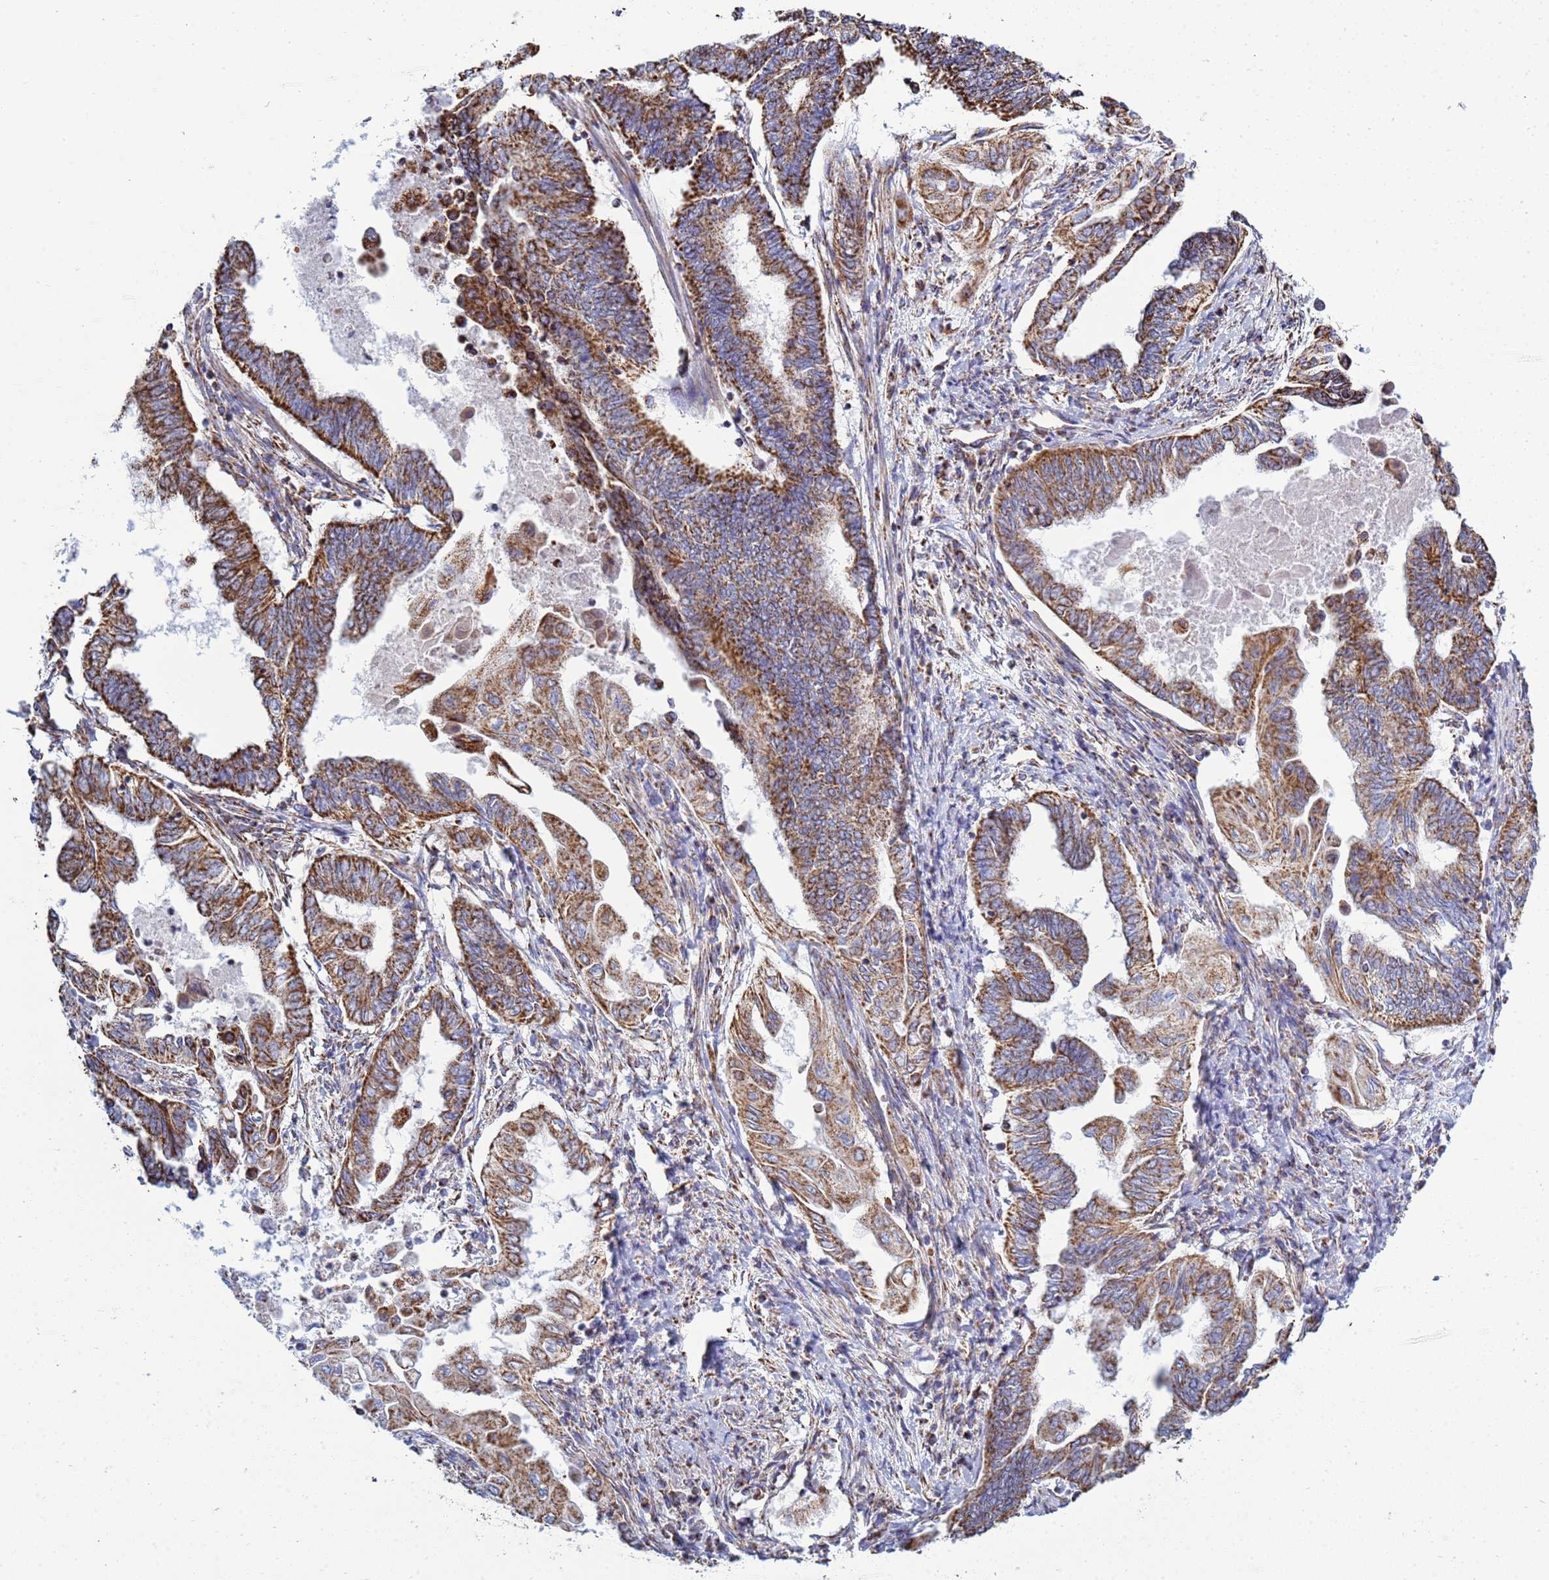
{"staining": {"intensity": "strong", "quantity": ">75%", "location": "cytoplasmic/membranous"}, "tissue": "endometrial cancer", "cell_type": "Tumor cells", "image_type": "cancer", "snomed": [{"axis": "morphology", "description": "Adenocarcinoma, NOS"}, {"axis": "topography", "description": "Uterus"}, {"axis": "topography", "description": "Endometrium"}], "caption": "Endometrial cancer (adenocarcinoma) stained with immunohistochemistry demonstrates strong cytoplasmic/membranous expression in about >75% of tumor cells.", "gene": "COQ4", "patient": {"sex": "female", "age": 70}}